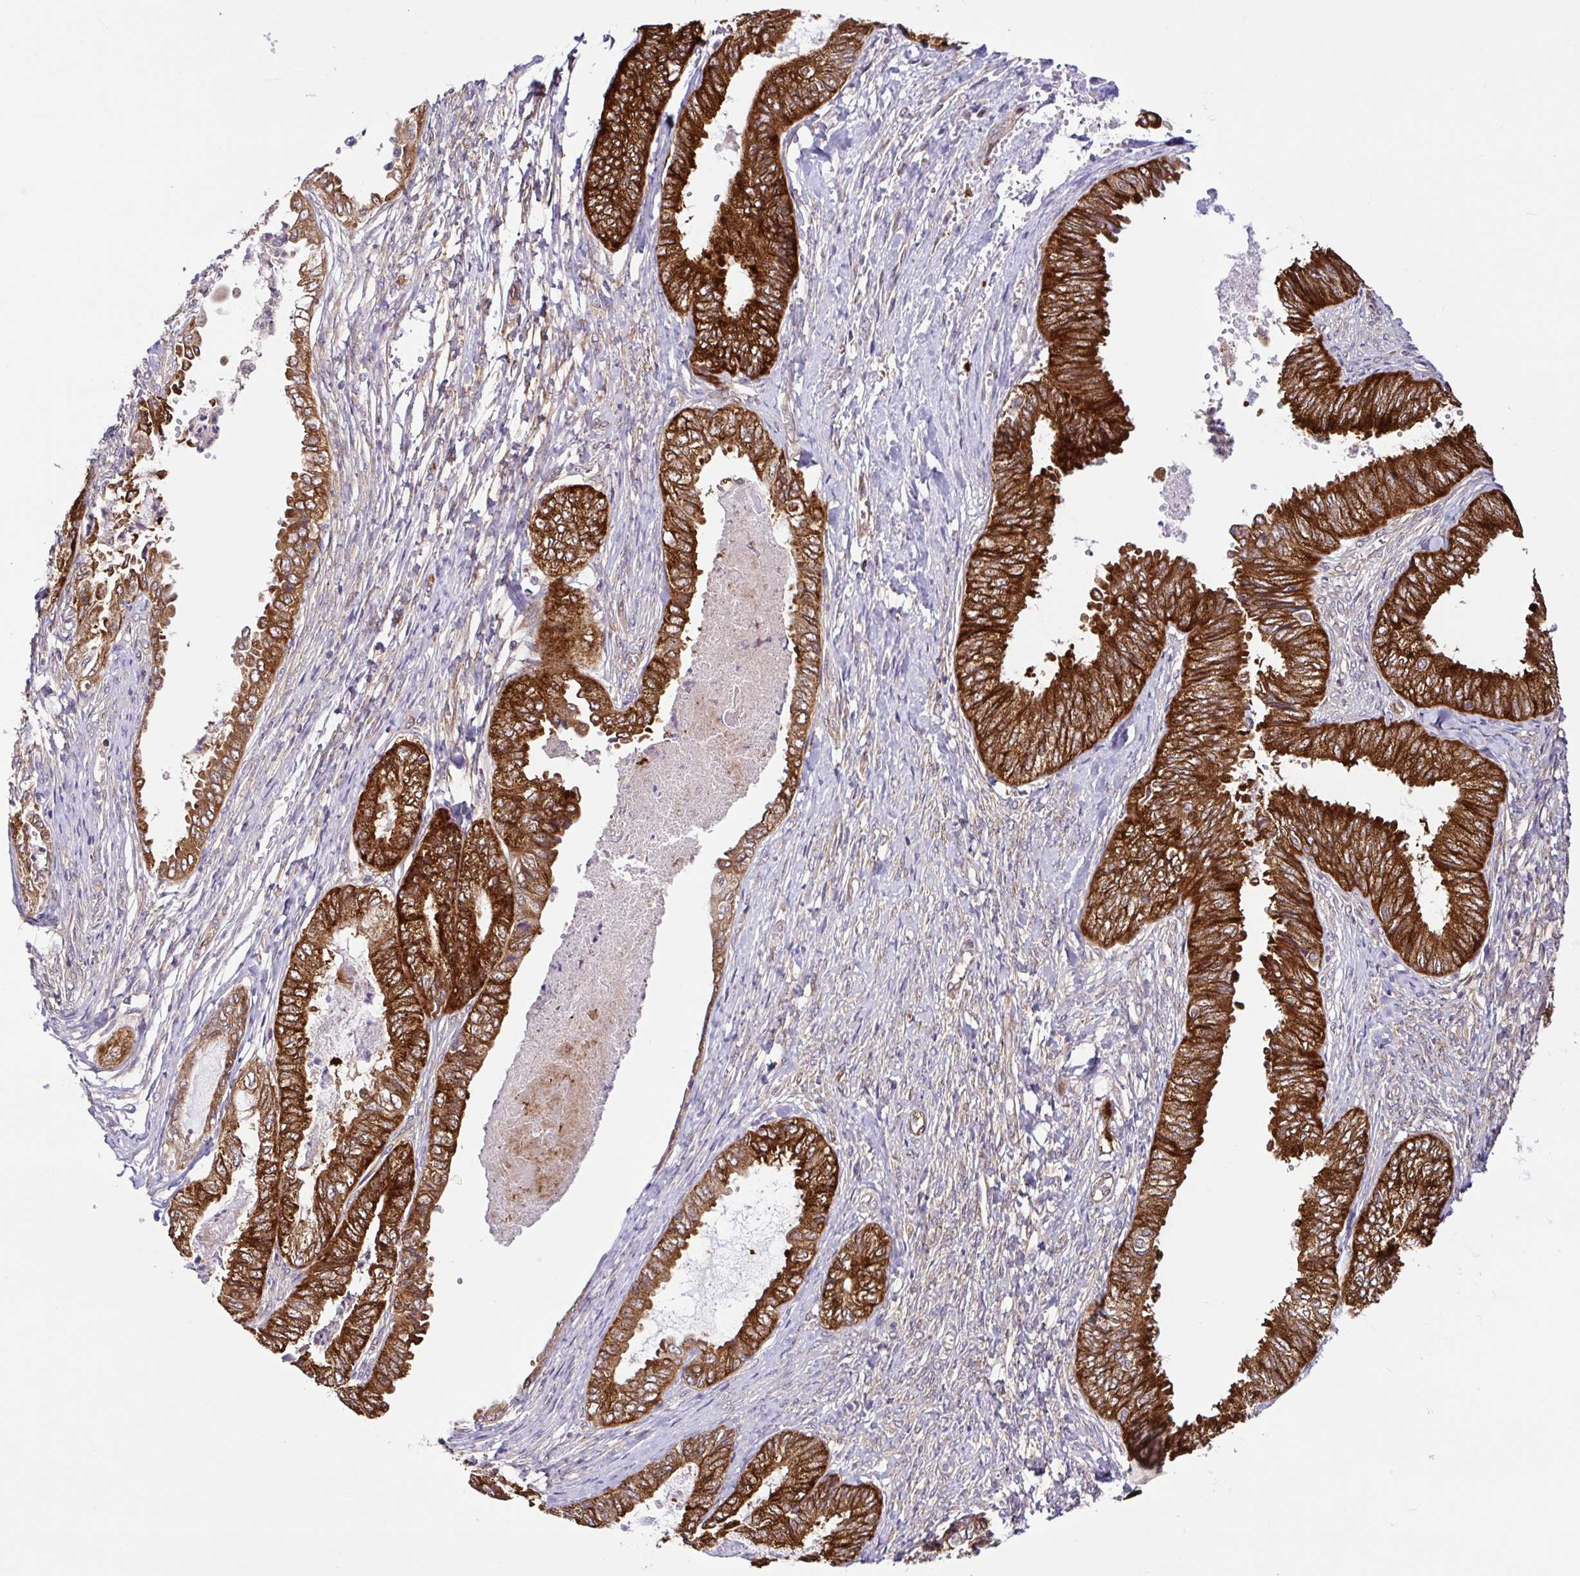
{"staining": {"intensity": "strong", "quantity": ">75%", "location": "cytoplasmic/membranous"}, "tissue": "ovarian cancer", "cell_type": "Tumor cells", "image_type": "cancer", "snomed": [{"axis": "morphology", "description": "Carcinoma, endometroid"}, {"axis": "topography", "description": "Ovary"}], "caption": "Strong cytoplasmic/membranous protein positivity is appreciated in about >75% of tumor cells in ovarian cancer (endometroid carcinoma). (Stains: DAB in brown, nuclei in blue, Microscopy: brightfield microscopy at high magnification).", "gene": "NTPCR", "patient": {"sex": "female", "age": 70}}